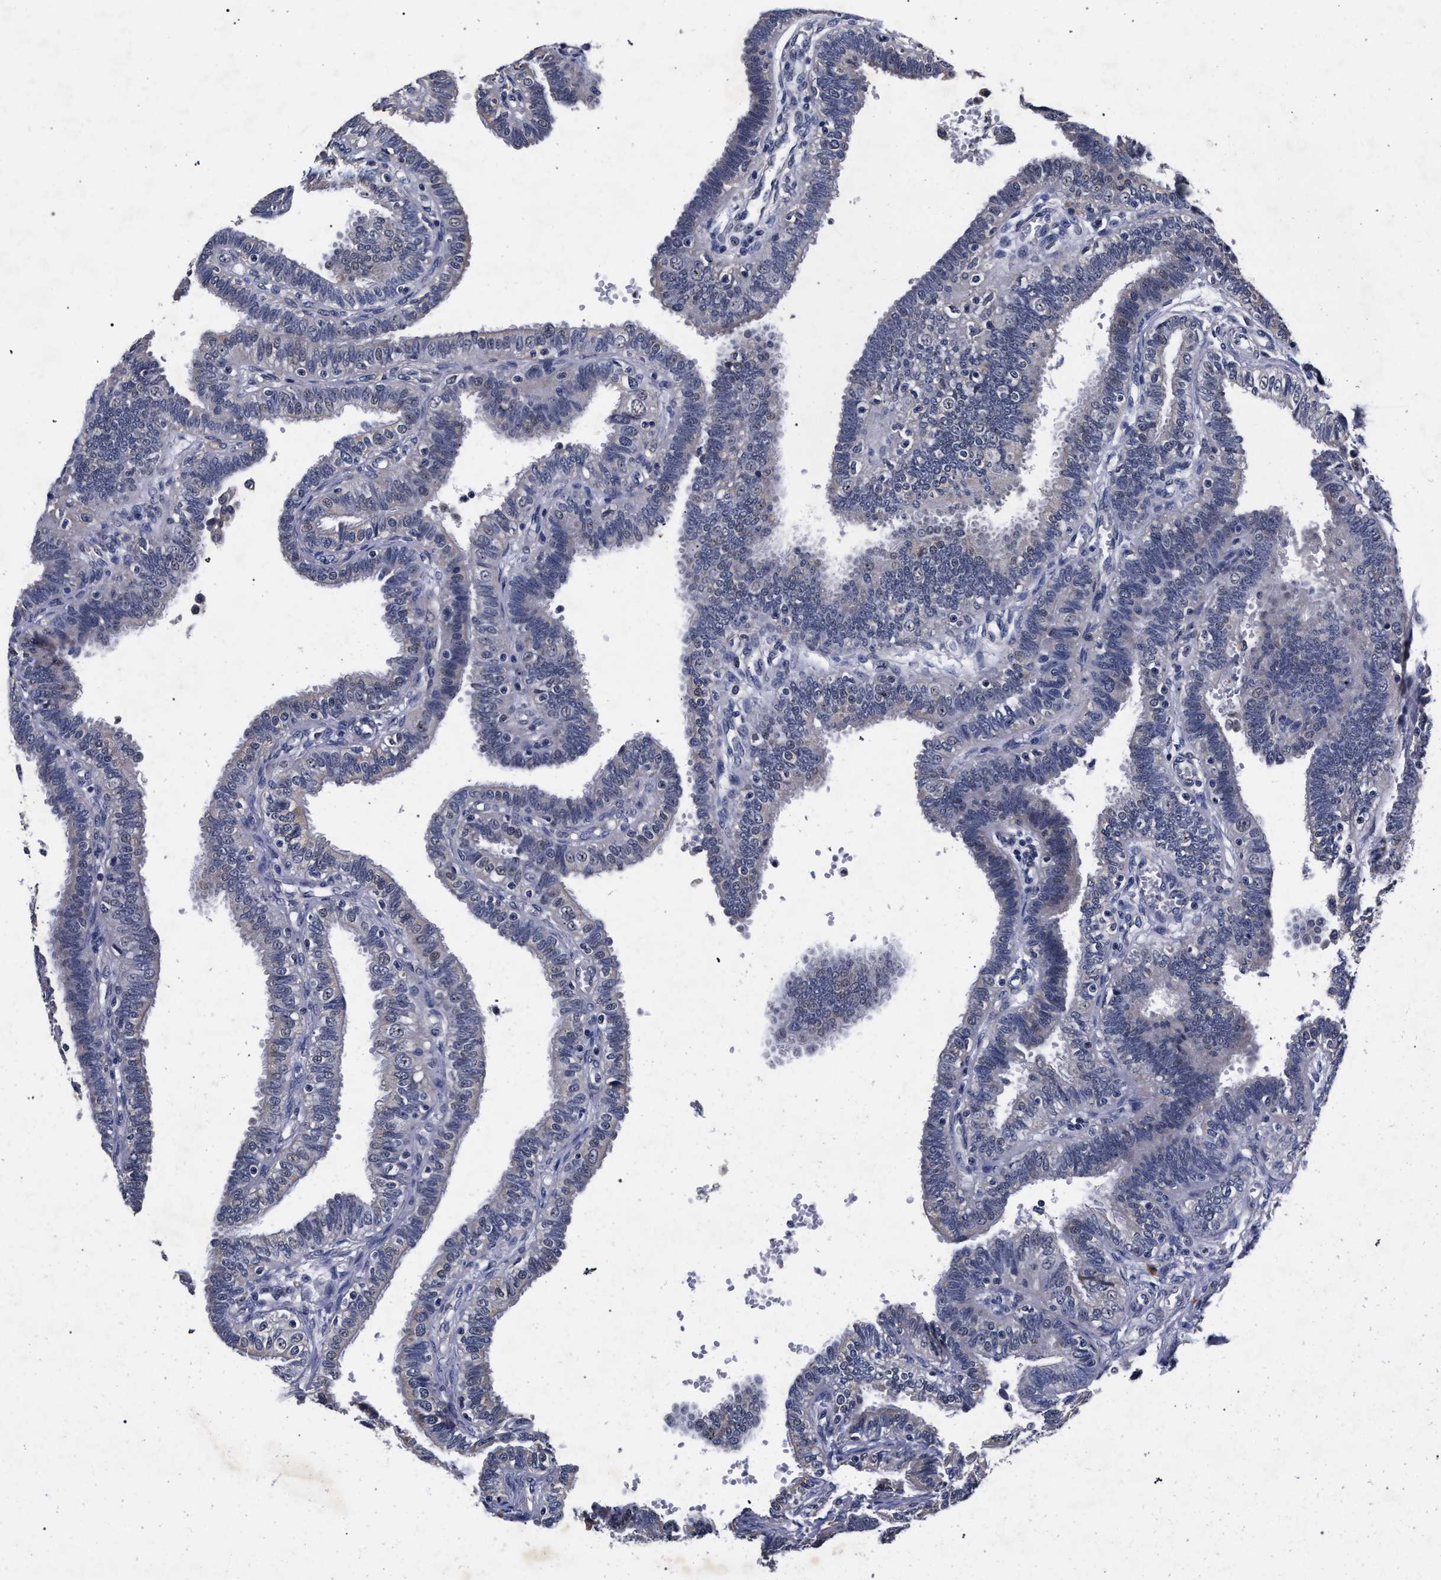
{"staining": {"intensity": "weak", "quantity": "<25%", "location": "cytoplasmic/membranous"}, "tissue": "fallopian tube", "cell_type": "Glandular cells", "image_type": "normal", "snomed": [{"axis": "morphology", "description": "Normal tissue, NOS"}, {"axis": "topography", "description": "Fallopian tube"}, {"axis": "topography", "description": "Placenta"}], "caption": "Histopathology image shows no protein positivity in glandular cells of benign fallopian tube. (DAB IHC visualized using brightfield microscopy, high magnification).", "gene": "CFAP95", "patient": {"sex": "female", "age": 34}}